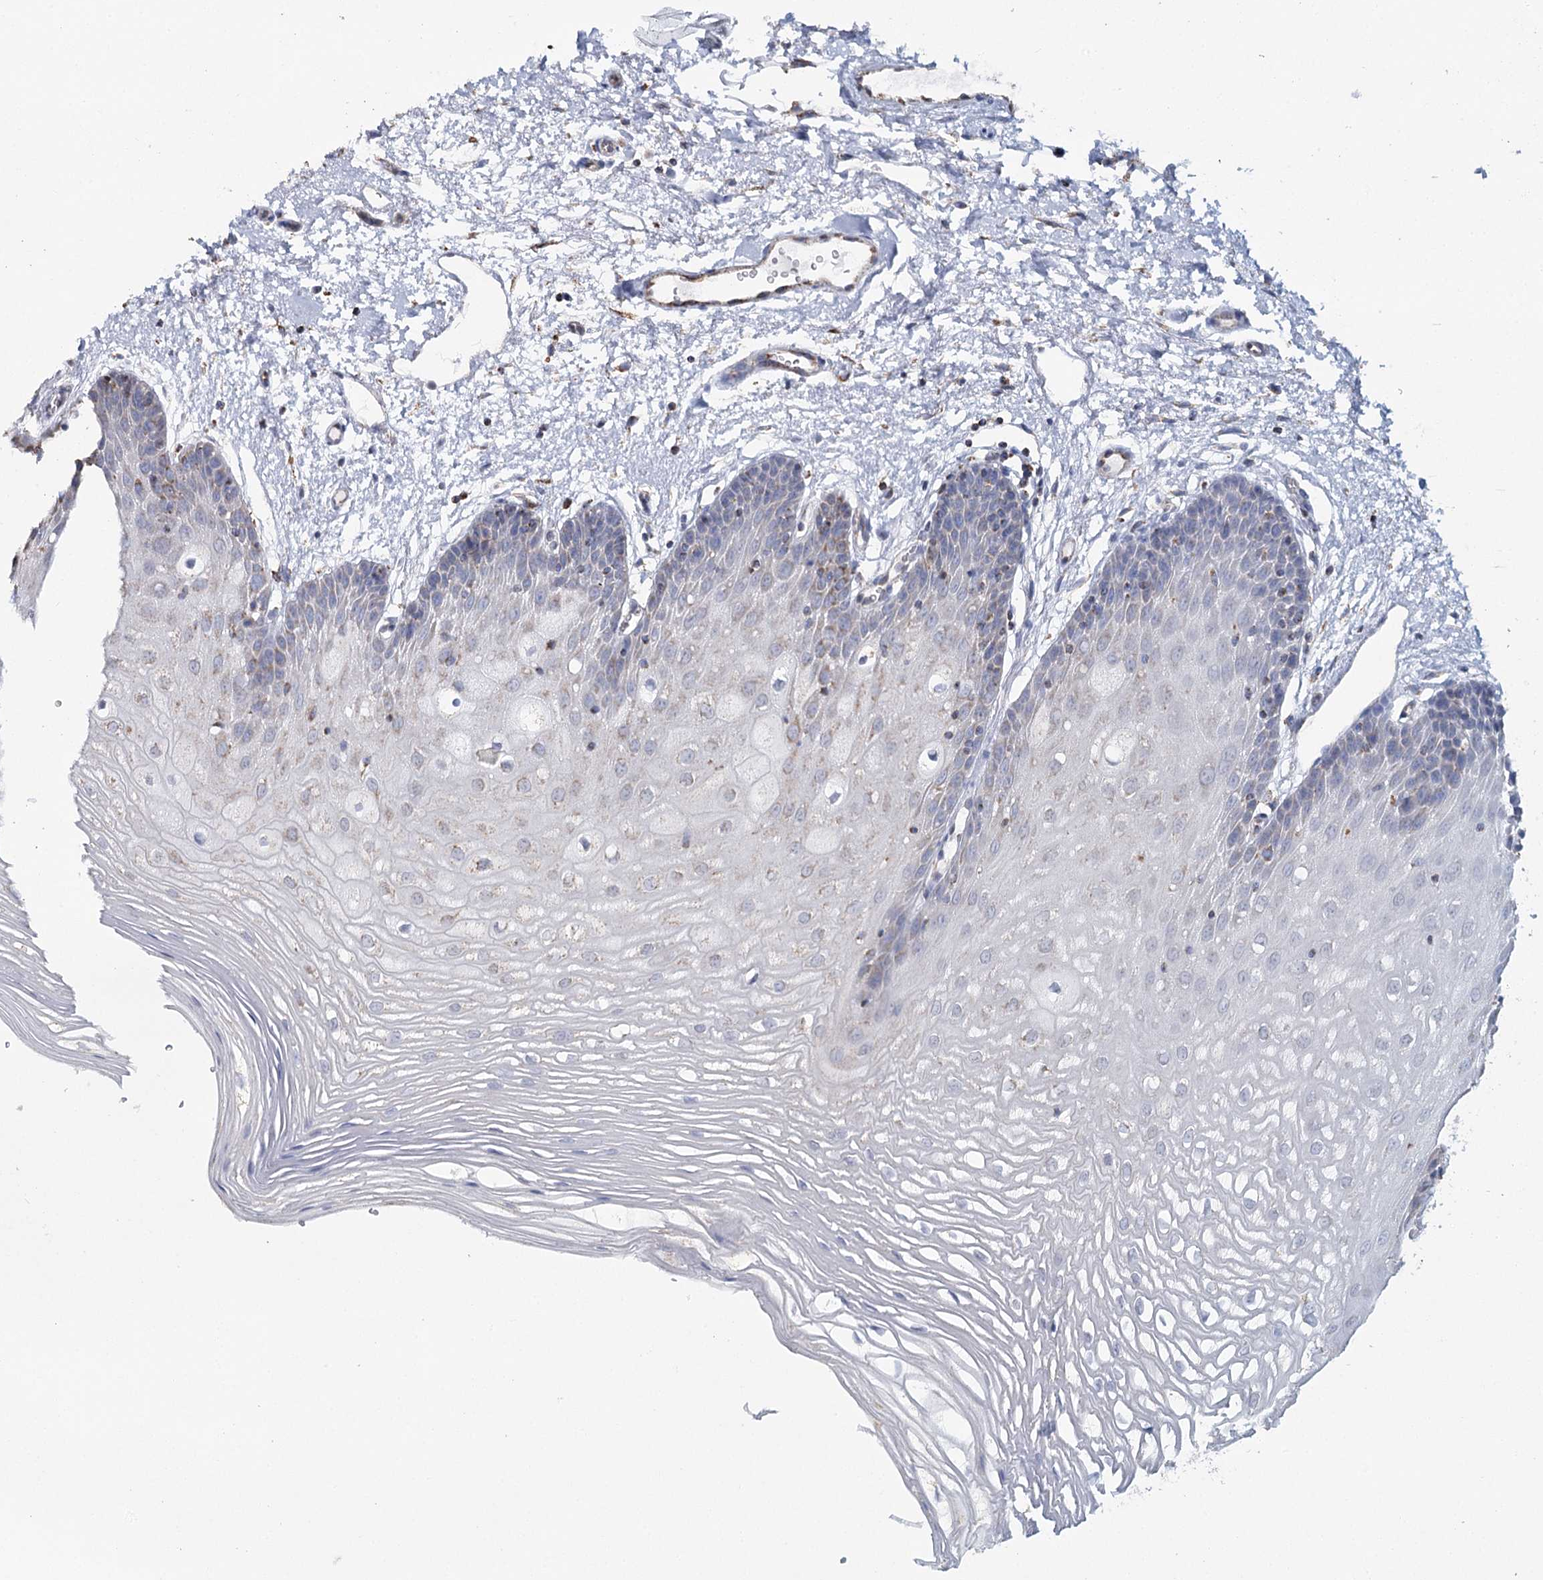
{"staining": {"intensity": "moderate", "quantity": "<25%", "location": "cytoplasmic/membranous"}, "tissue": "oral mucosa", "cell_type": "Squamous epithelial cells", "image_type": "normal", "snomed": [{"axis": "morphology", "description": "Normal tissue, NOS"}, {"axis": "topography", "description": "Oral tissue"}, {"axis": "topography", "description": "Tounge, NOS"}], "caption": "Protein staining of normal oral mucosa shows moderate cytoplasmic/membranous positivity in about <25% of squamous epithelial cells. (DAB (3,3'-diaminobenzidine) IHC, brown staining for protein, blue staining for nuclei).", "gene": "MRPL44", "patient": {"sex": "female", "age": 73}}